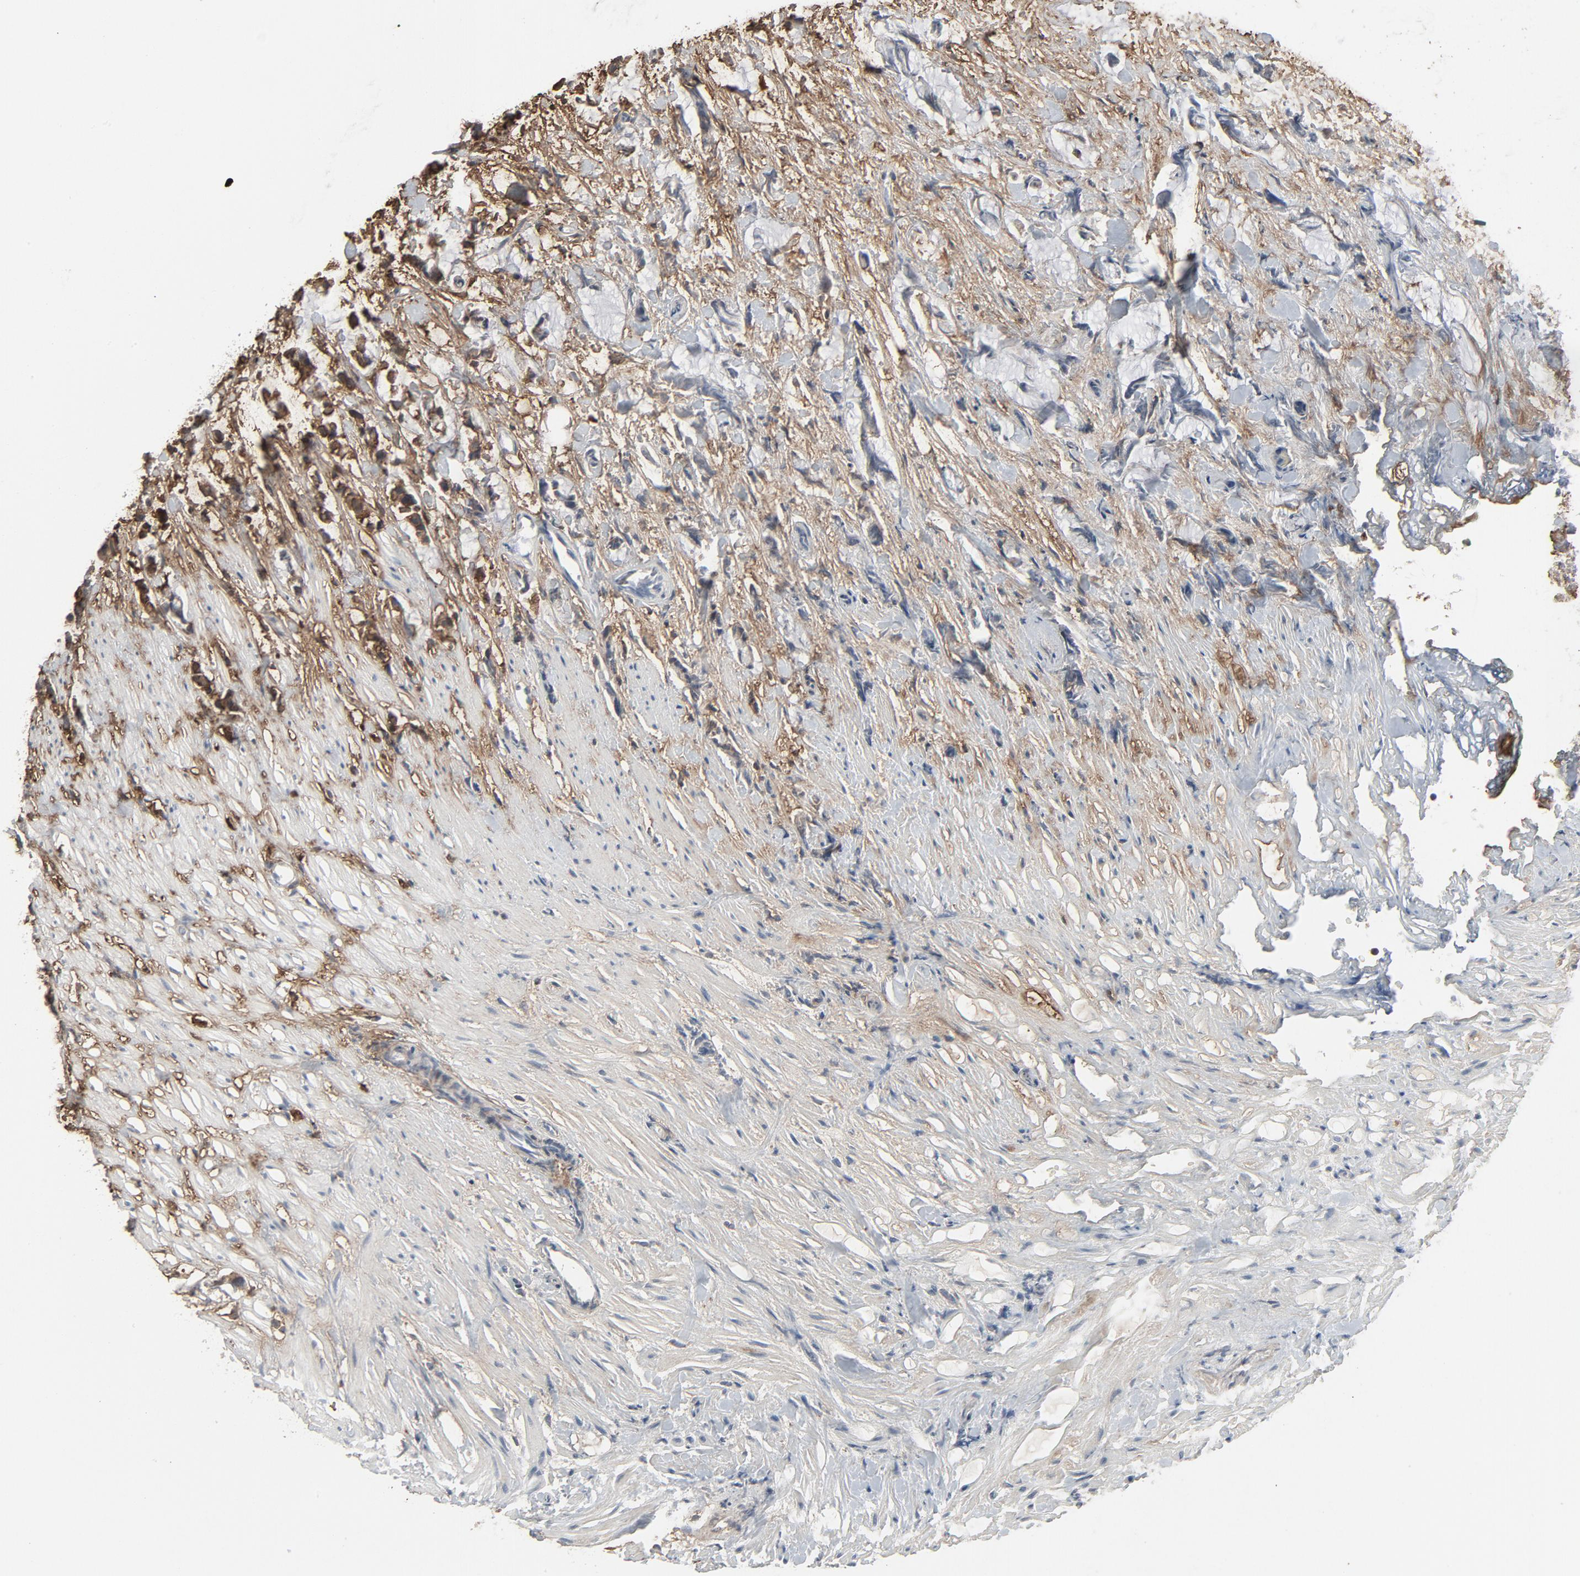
{"staining": {"intensity": "moderate", "quantity": "25%-75%", "location": "cytoplasmic/membranous"}, "tissue": "colorectal cancer", "cell_type": "Tumor cells", "image_type": "cancer", "snomed": [{"axis": "morphology", "description": "Adenocarcinoma, NOS"}, {"axis": "topography", "description": "Colon"}], "caption": "Immunohistochemistry (DAB) staining of colorectal adenocarcinoma displays moderate cytoplasmic/membranous protein staining in approximately 25%-75% of tumor cells.", "gene": "PDZD4", "patient": {"sex": "male", "age": 14}}